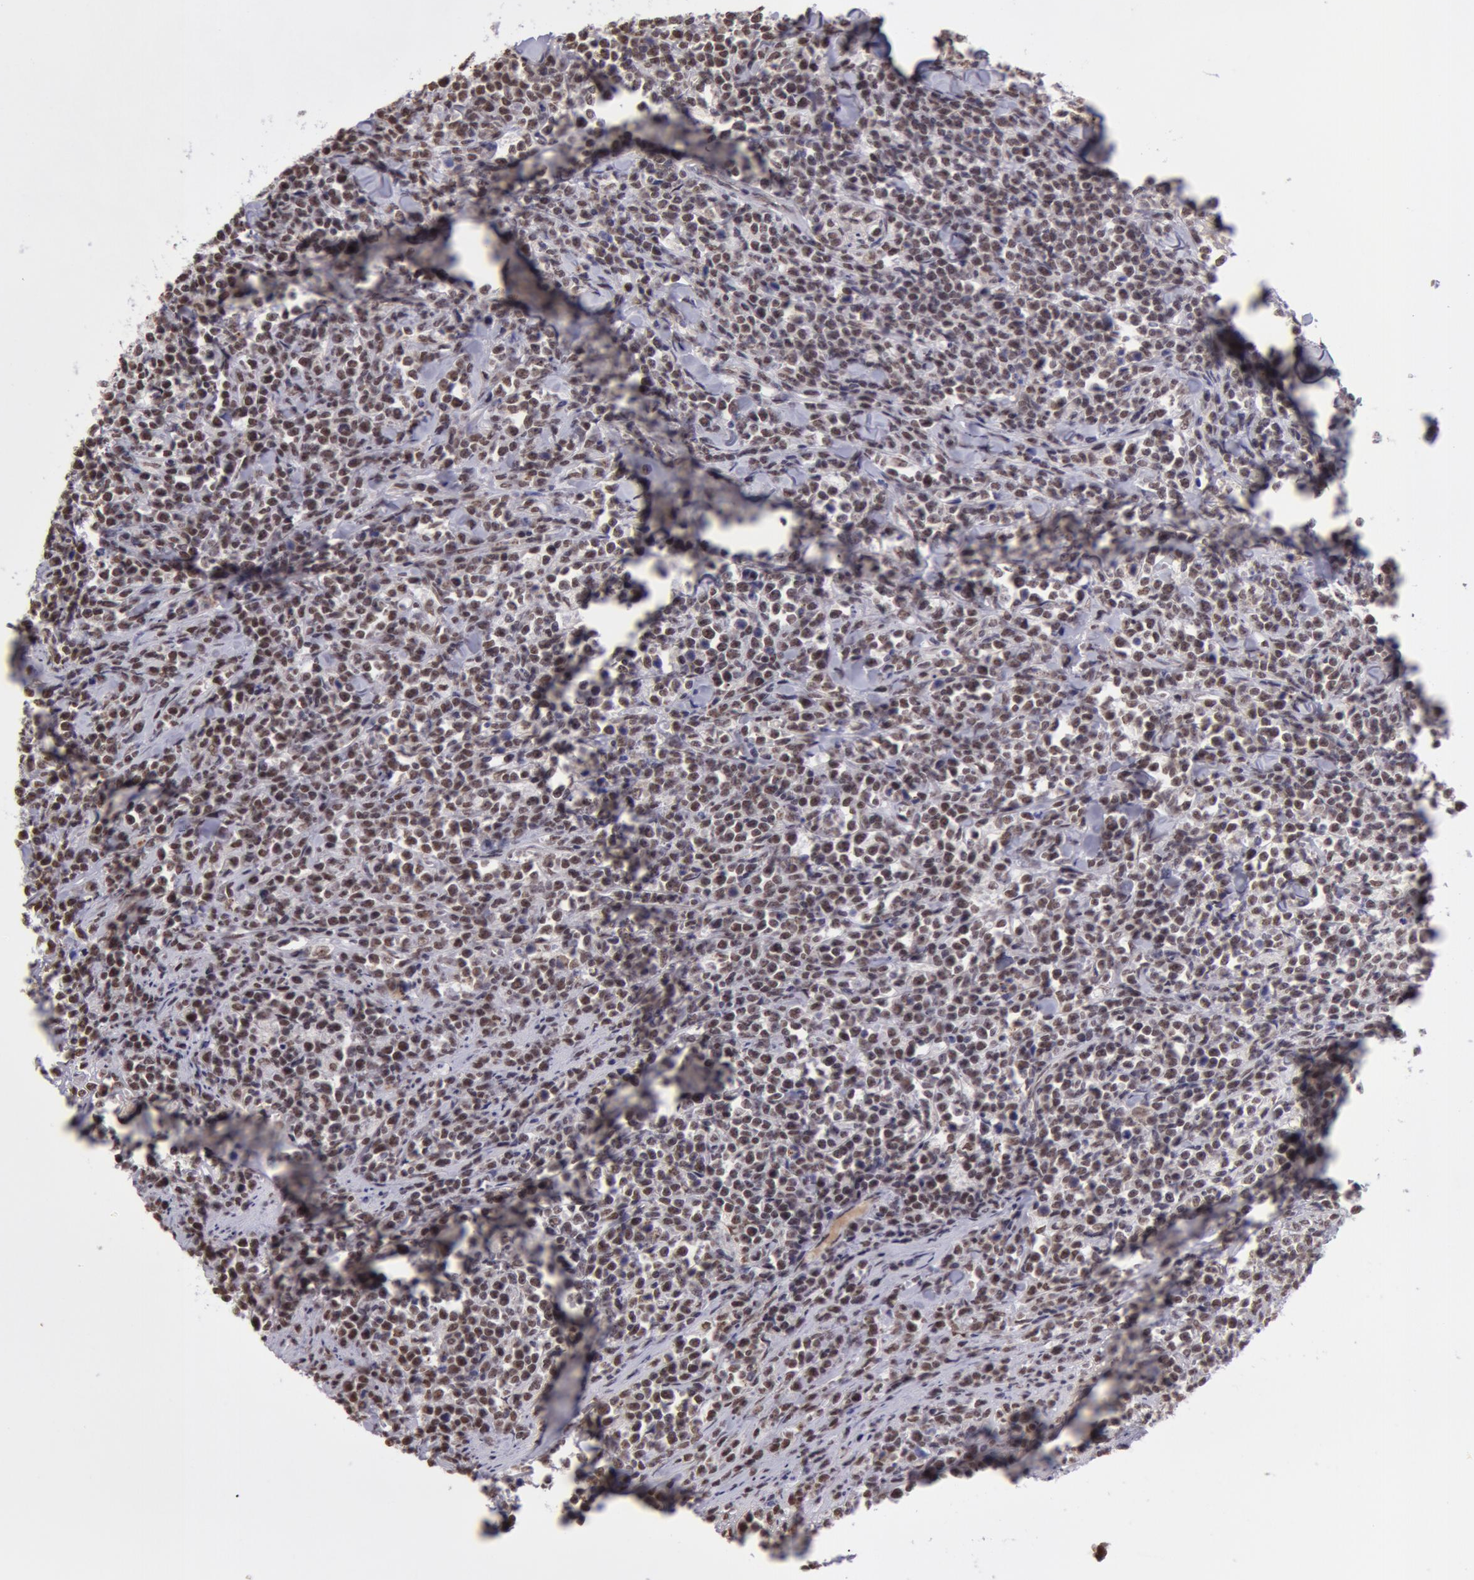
{"staining": {"intensity": "weak", "quantity": "25%-75%", "location": "cytoplasmic/membranous,nuclear"}, "tissue": "lymphoma", "cell_type": "Tumor cells", "image_type": "cancer", "snomed": [{"axis": "morphology", "description": "Malignant lymphoma, non-Hodgkin's type, High grade"}, {"axis": "topography", "description": "Small intestine"}, {"axis": "topography", "description": "Colon"}], "caption": "This photomicrograph shows immunohistochemistry (IHC) staining of lymphoma, with low weak cytoplasmic/membranous and nuclear positivity in approximately 25%-75% of tumor cells.", "gene": "VRTN", "patient": {"sex": "male", "age": 8}}